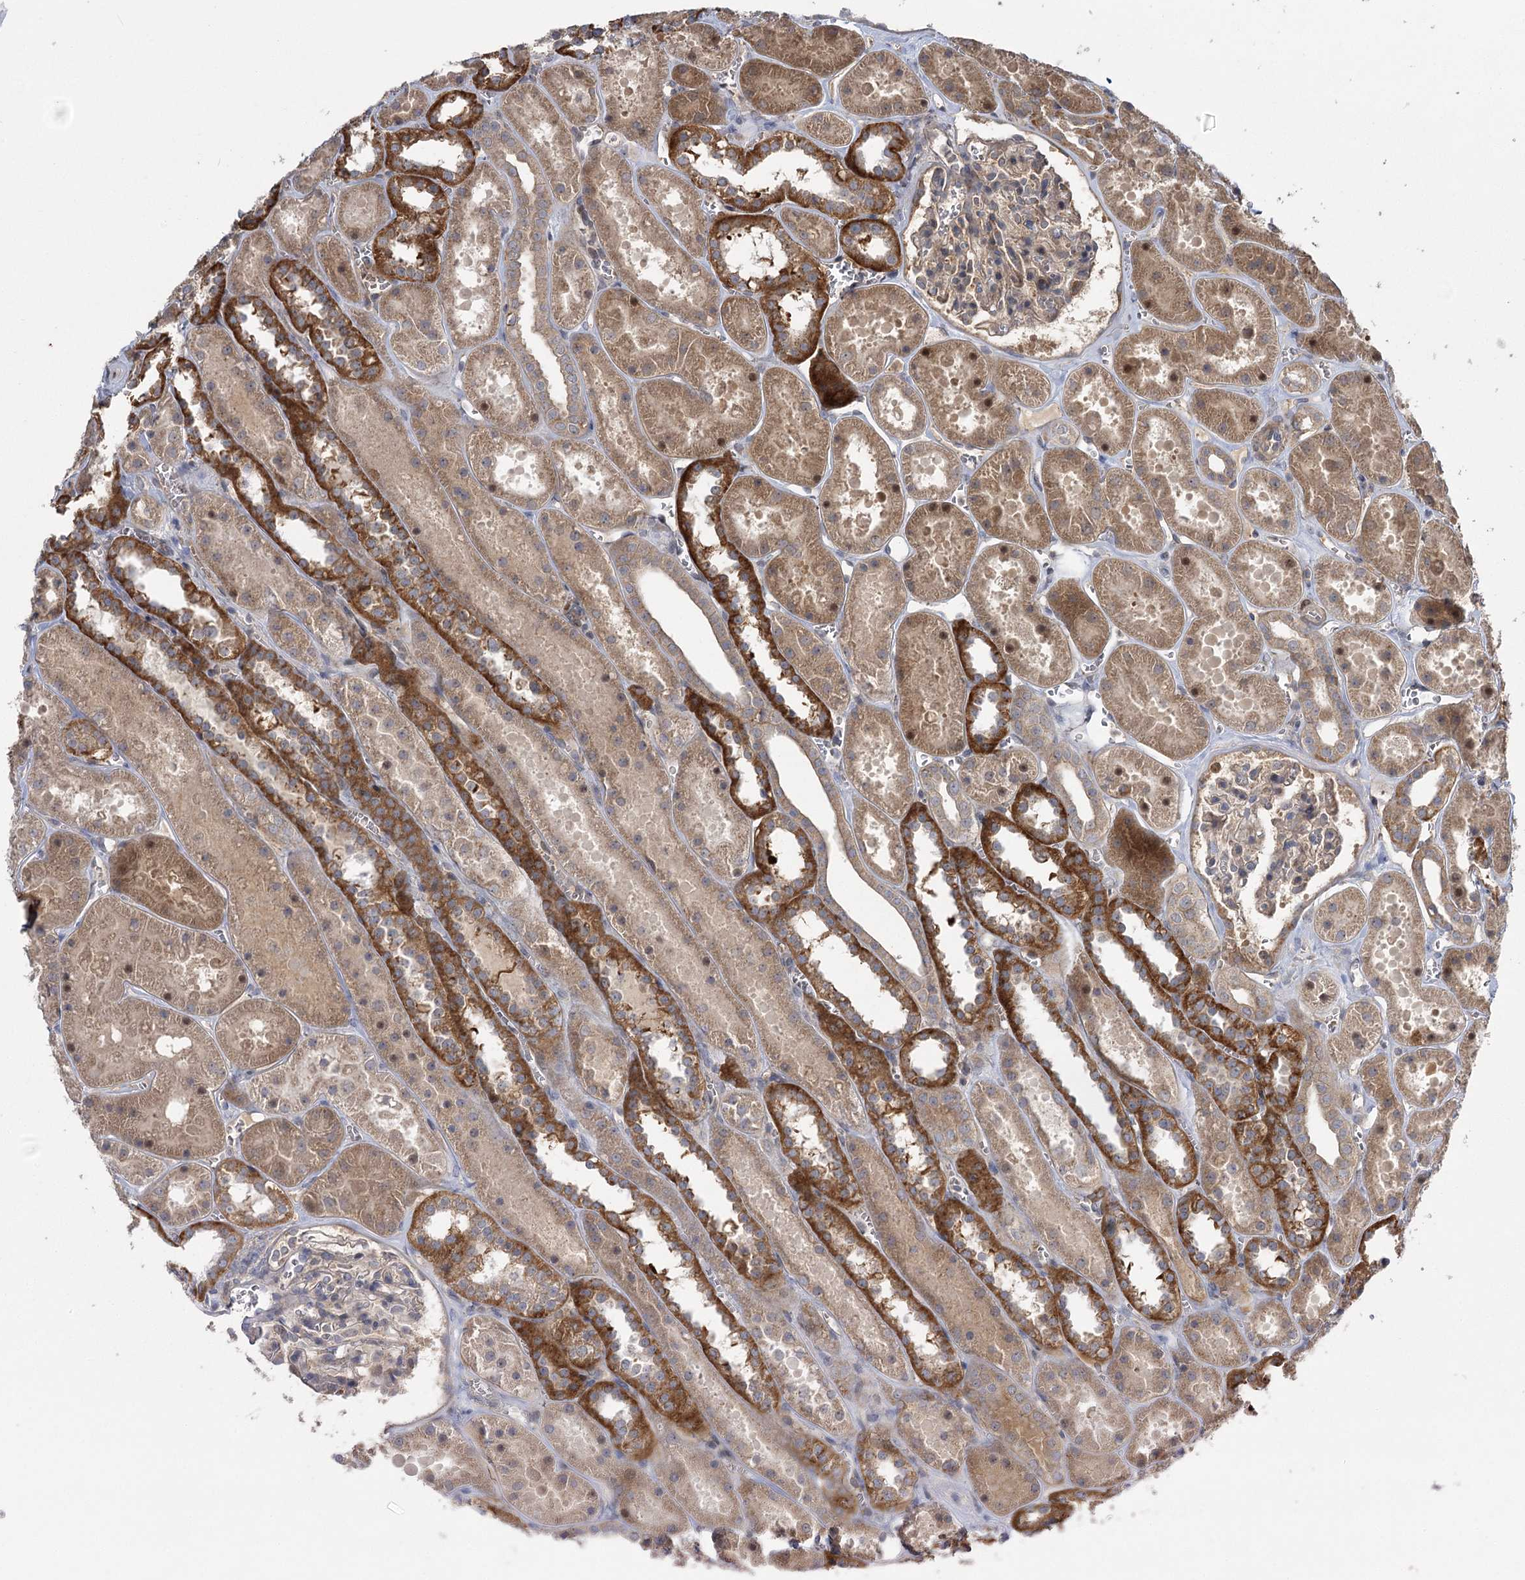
{"staining": {"intensity": "weak", "quantity": "<25%", "location": "cytoplasmic/membranous"}, "tissue": "kidney", "cell_type": "Cells in glomeruli", "image_type": "normal", "snomed": [{"axis": "morphology", "description": "Normal tissue, NOS"}, {"axis": "topography", "description": "Kidney"}], "caption": "A high-resolution histopathology image shows immunohistochemistry (IHC) staining of unremarkable kidney, which demonstrates no significant staining in cells in glomeruli.", "gene": "KCNN2", "patient": {"sex": "female", "age": 41}}